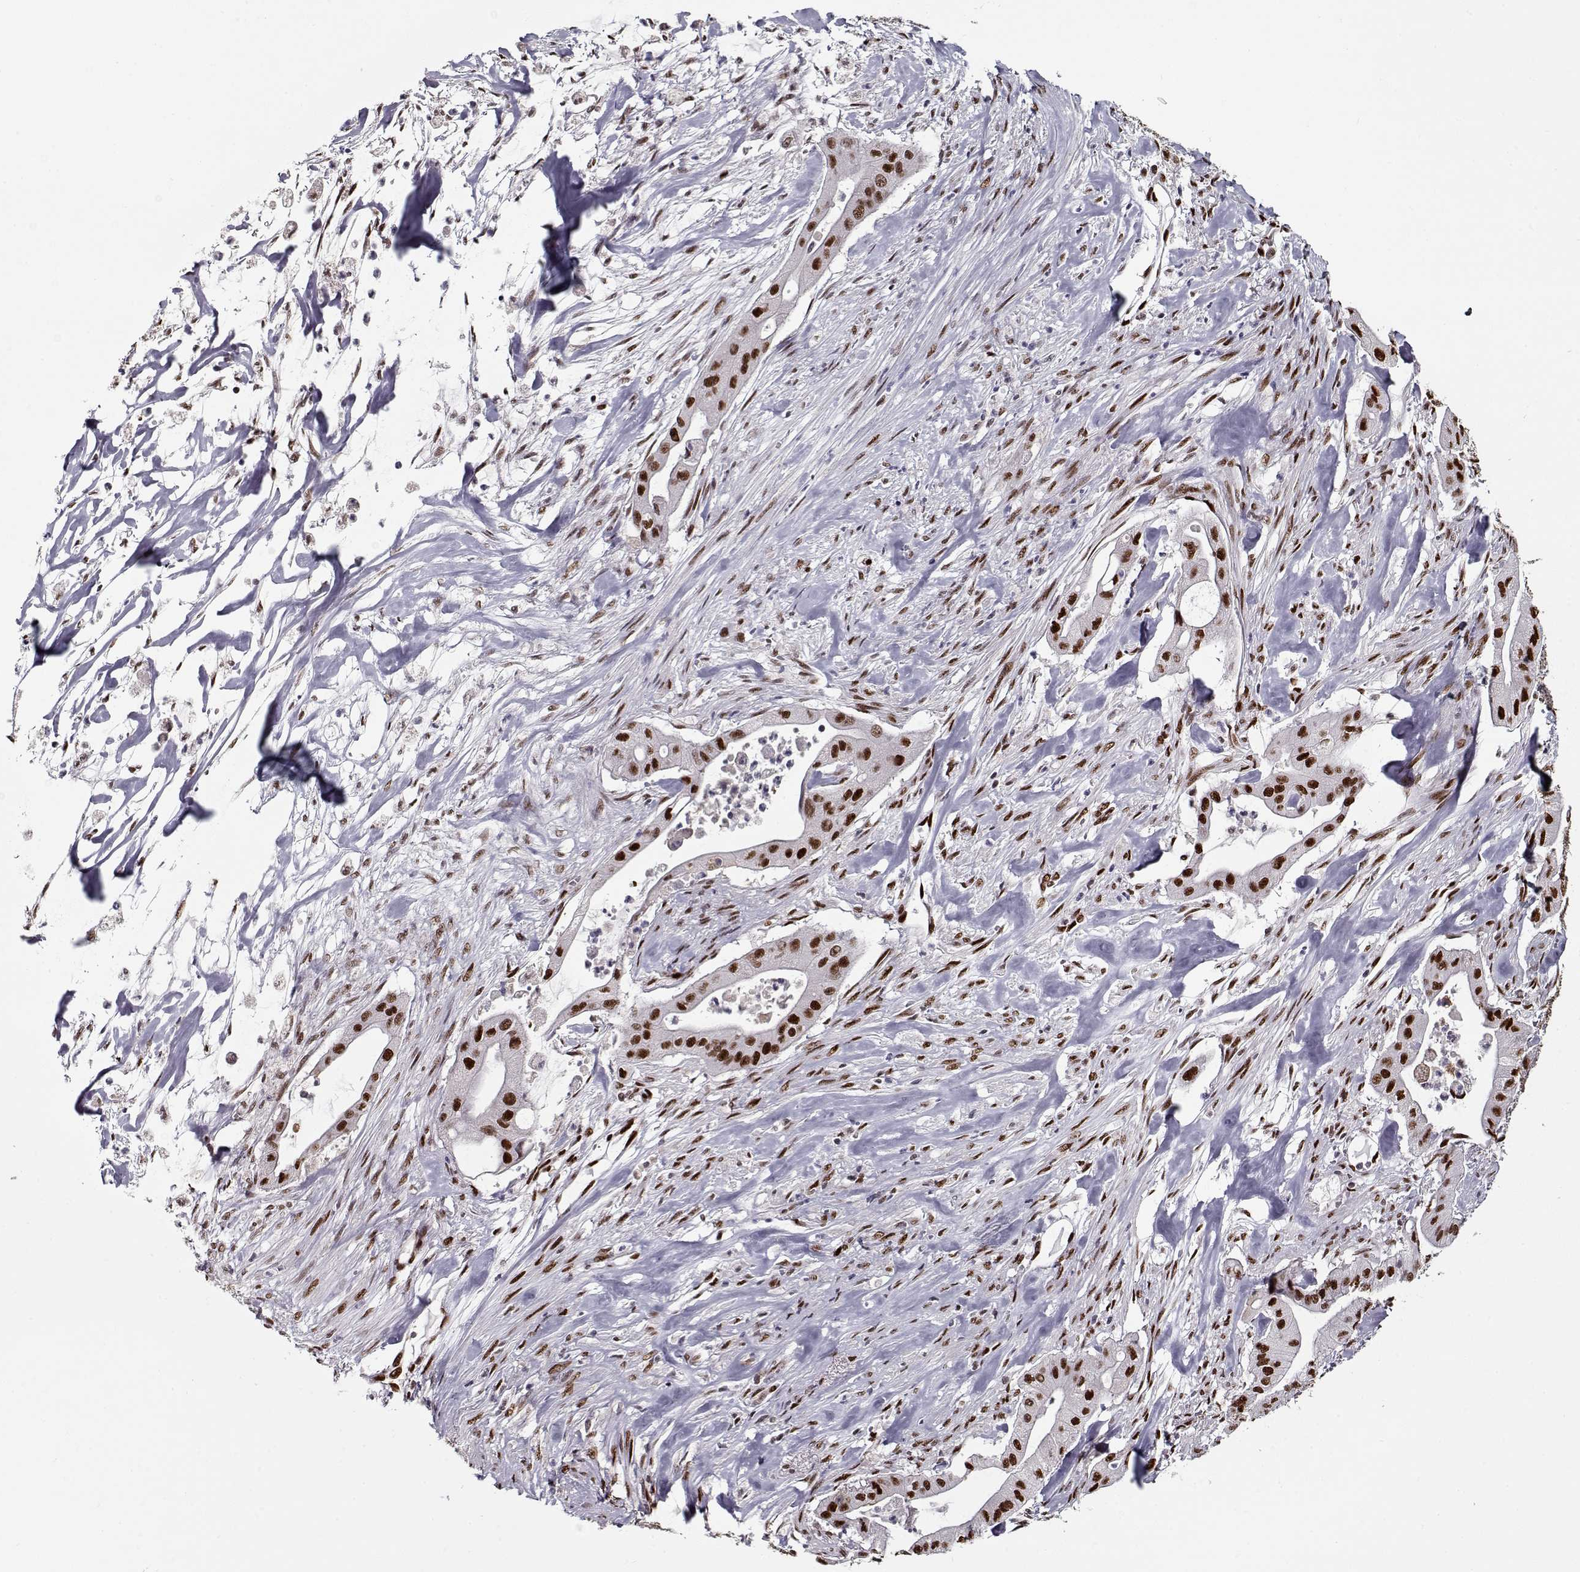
{"staining": {"intensity": "strong", "quantity": ">75%", "location": "nuclear"}, "tissue": "pancreatic cancer", "cell_type": "Tumor cells", "image_type": "cancer", "snomed": [{"axis": "morphology", "description": "Normal tissue, NOS"}, {"axis": "morphology", "description": "Inflammation, NOS"}, {"axis": "morphology", "description": "Adenocarcinoma, NOS"}, {"axis": "topography", "description": "Pancreas"}], "caption": "This is an image of IHC staining of pancreatic cancer (adenocarcinoma), which shows strong expression in the nuclear of tumor cells.", "gene": "PRMT8", "patient": {"sex": "male", "age": 57}}